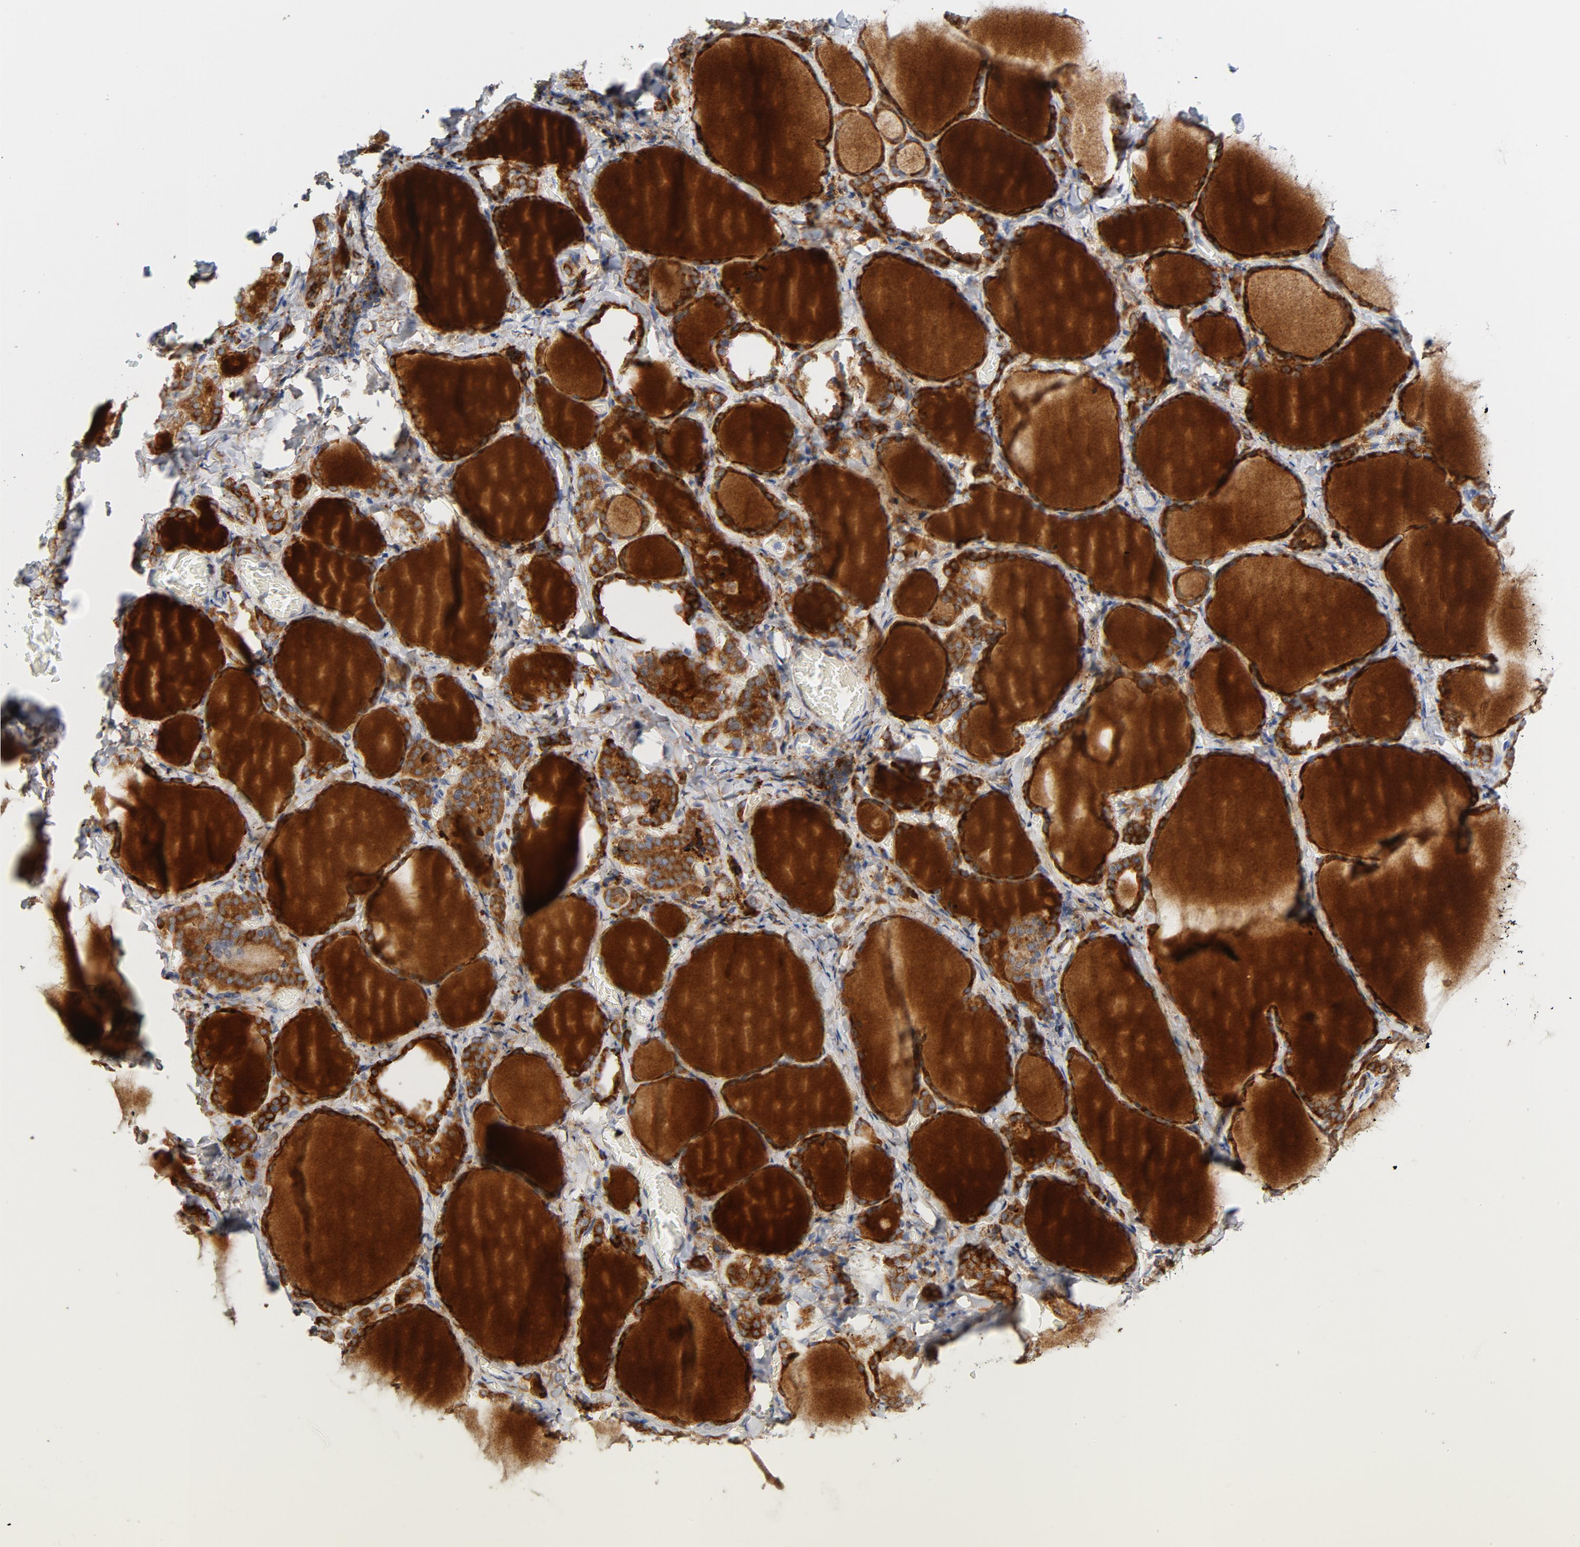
{"staining": {"intensity": "strong", "quantity": ">75%", "location": "cytoplasmic/membranous"}, "tissue": "thyroid gland", "cell_type": "Glandular cells", "image_type": "normal", "snomed": [{"axis": "morphology", "description": "Normal tissue, NOS"}, {"axis": "morphology", "description": "Papillary adenocarcinoma, NOS"}, {"axis": "topography", "description": "Thyroid gland"}], "caption": "Strong cytoplasmic/membranous protein expression is identified in about >75% of glandular cells in thyroid gland. The staining is performed using DAB brown chromogen to label protein expression. The nuclei are counter-stained blue using hematoxylin.", "gene": "RAPGEF3", "patient": {"sex": "female", "age": 30}}